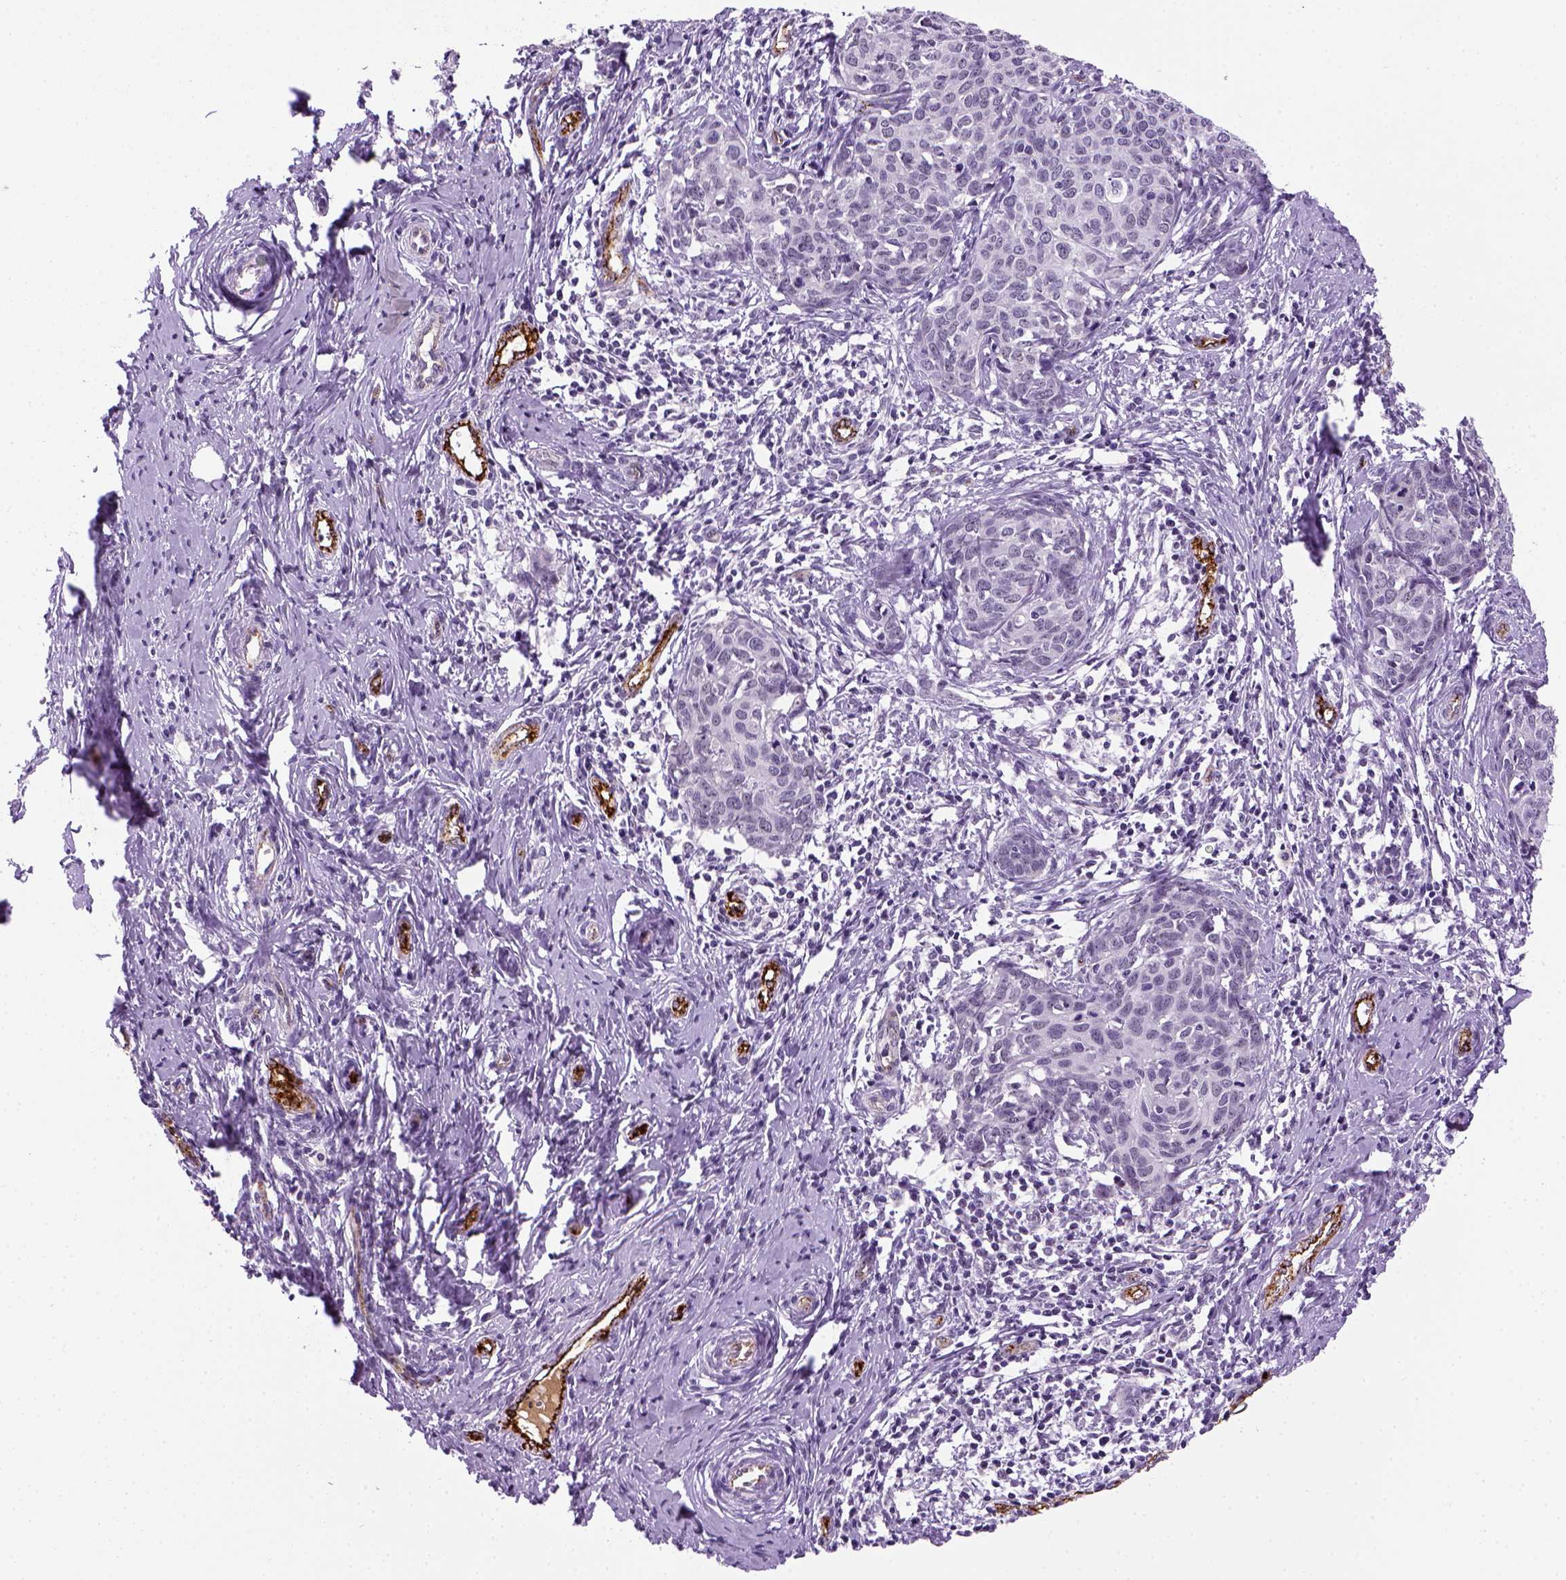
{"staining": {"intensity": "negative", "quantity": "none", "location": "none"}, "tissue": "cervical cancer", "cell_type": "Tumor cells", "image_type": "cancer", "snomed": [{"axis": "morphology", "description": "Squamous cell carcinoma, NOS"}, {"axis": "topography", "description": "Cervix"}], "caption": "This is a micrograph of IHC staining of cervical cancer, which shows no positivity in tumor cells.", "gene": "VWF", "patient": {"sex": "female", "age": 62}}